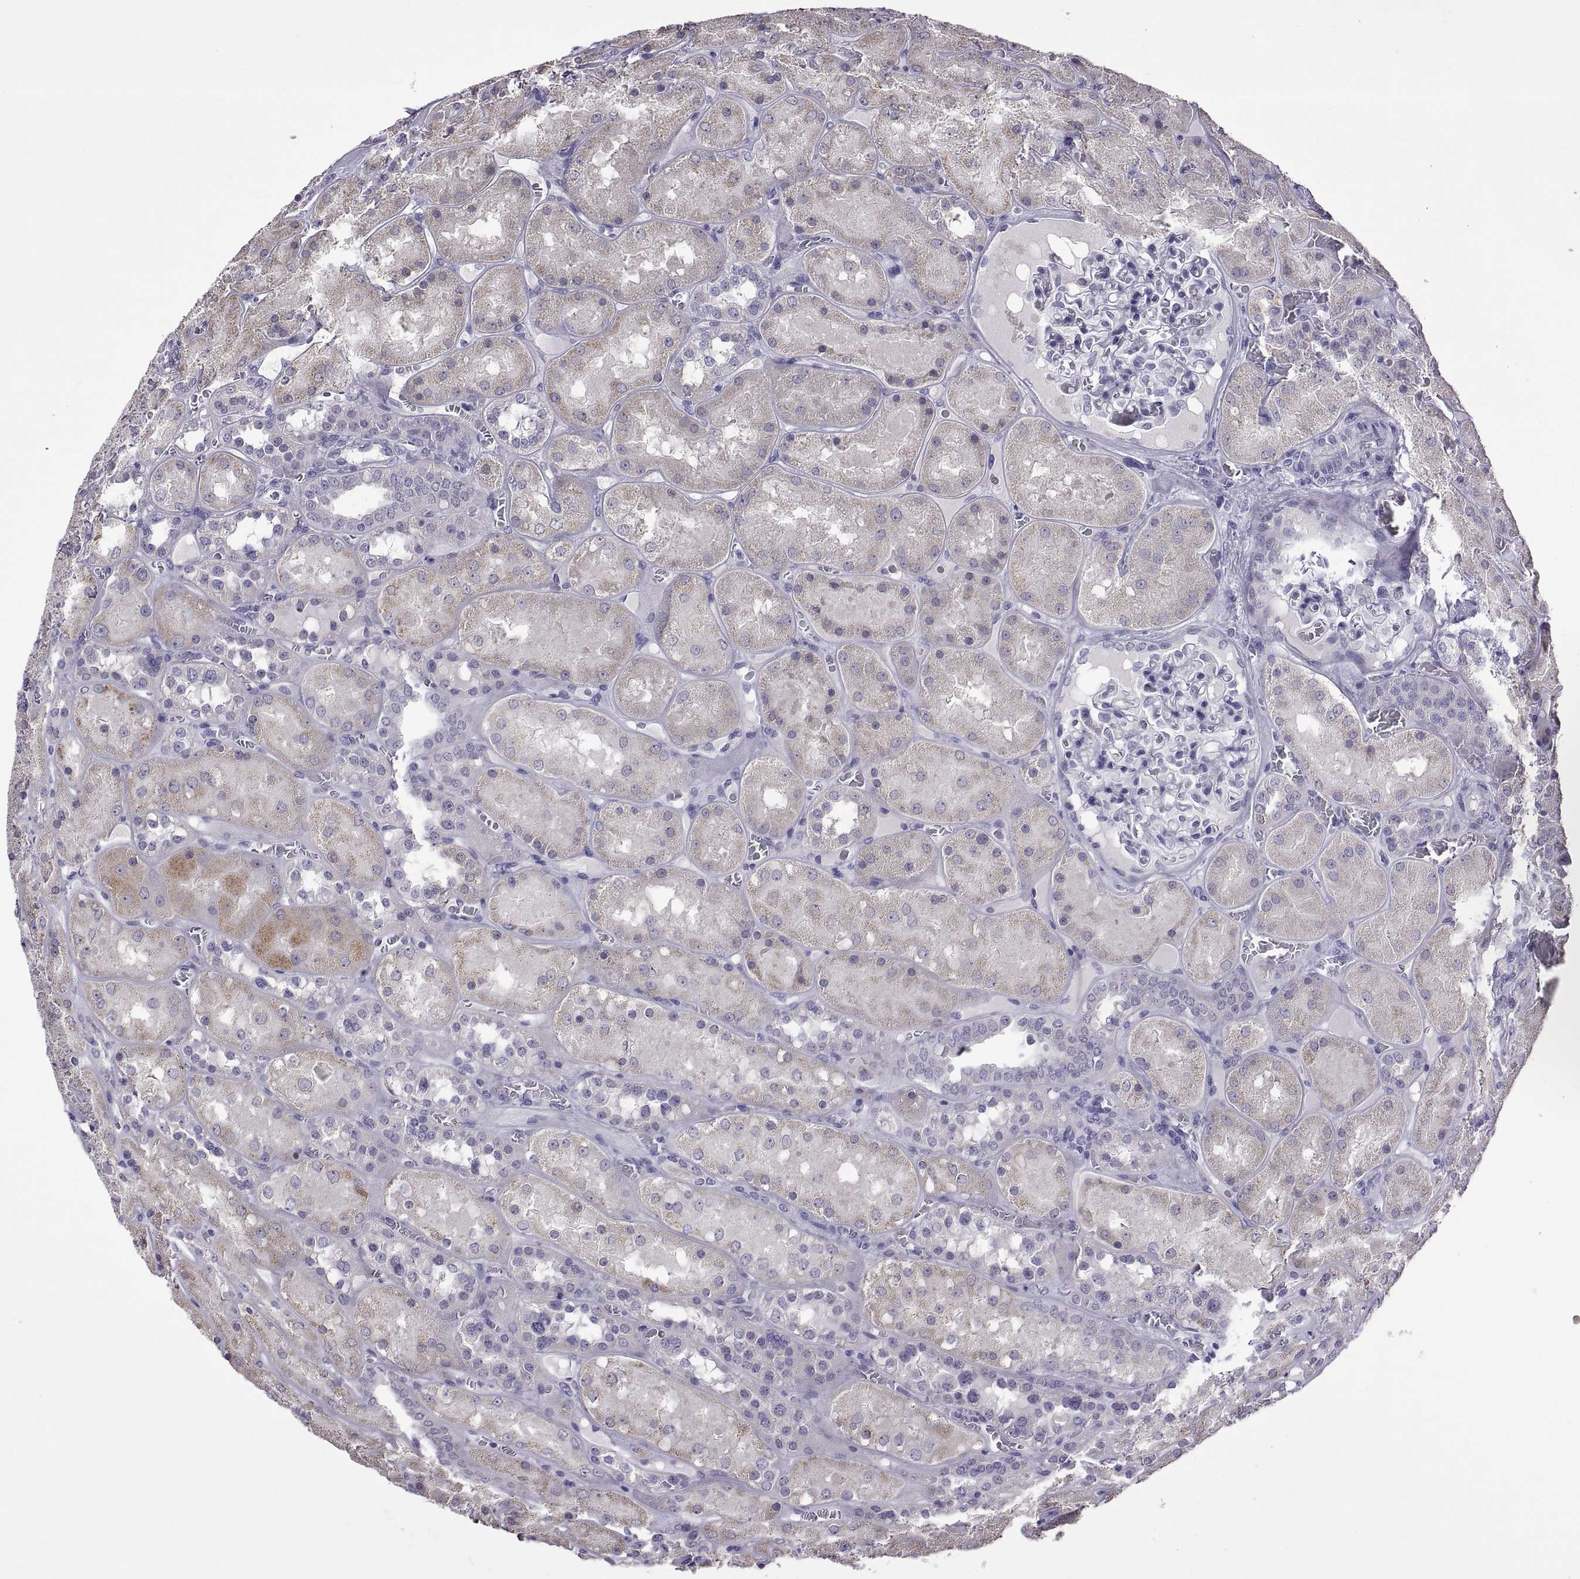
{"staining": {"intensity": "negative", "quantity": "none", "location": "none"}, "tissue": "kidney", "cell_type": "Cells in glomeruli", "image_type": "normal", "snomed": [{"axis": "morphology", "description": "Normal tissue, NOS"}, {"axis": "topography", "description": "Kidney"}], "caption": "Immunohistochemistry image of benign kidney: human kidney stained with DAB demonstrates no significant protein expression in cells in glomeruli.", "gene": "MAGEB18", "patient": {"sex": "male", "age": 73}}